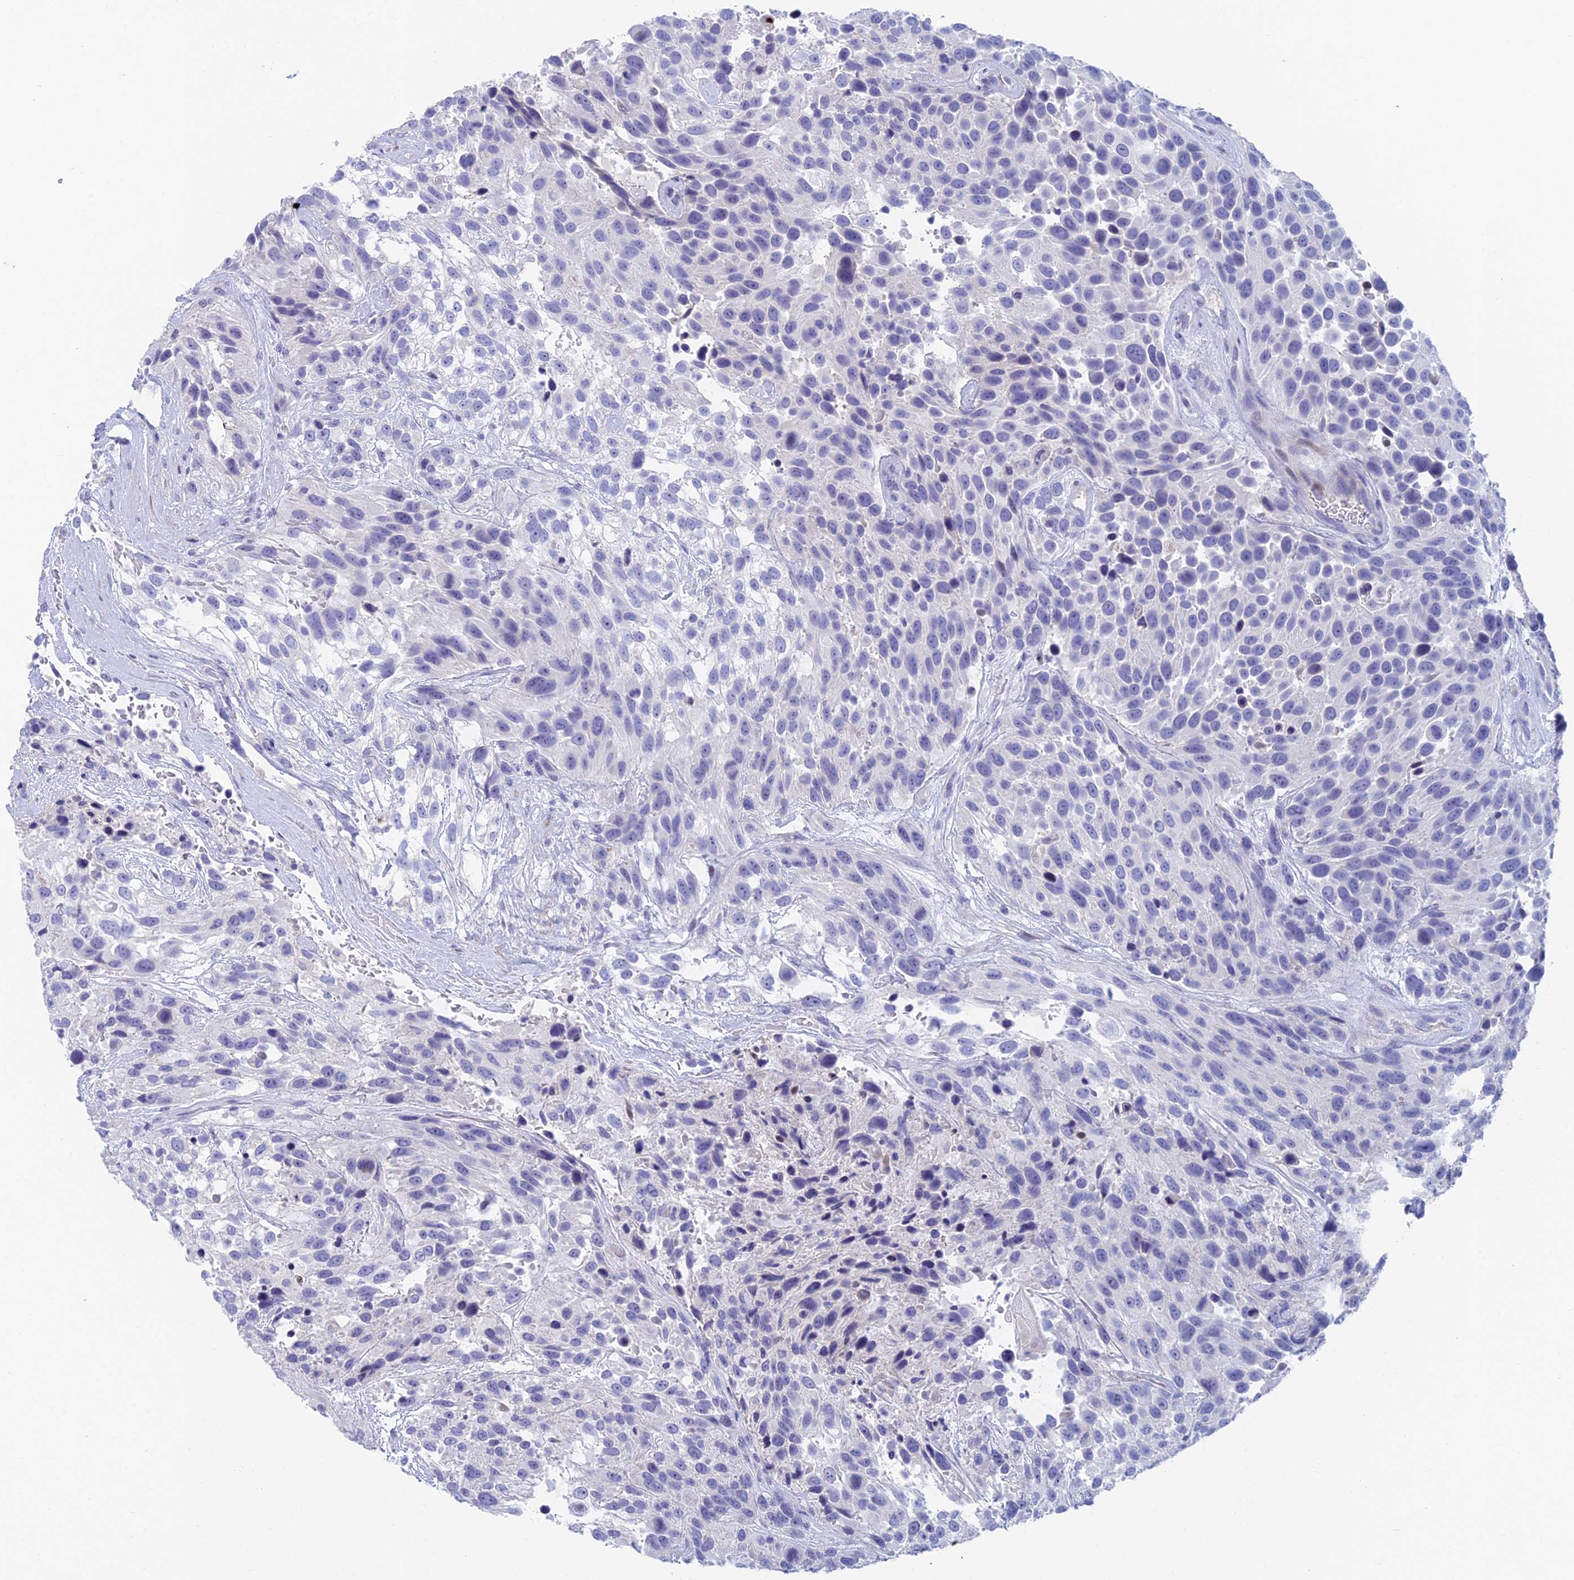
{"staining": {"intensity": "negative", "quantity": "none", "location": "none"}, "tissue": "urothelial cancer", "cell_type": "Tumor cells", "image_type": "cancer", "snomed": [{"axis": "morphology", "description": "Urothelial carcinoma, High grade"}, {"axis": "topography", "description": "Urinary bladder"}], "caption": "This is an immunohistochemistry micrograph of human high-grade urothelial carcinoma. There is no staining in tumor cells.", "gene": "REXO5", "patient": {"sex": "female", "age": 70}}